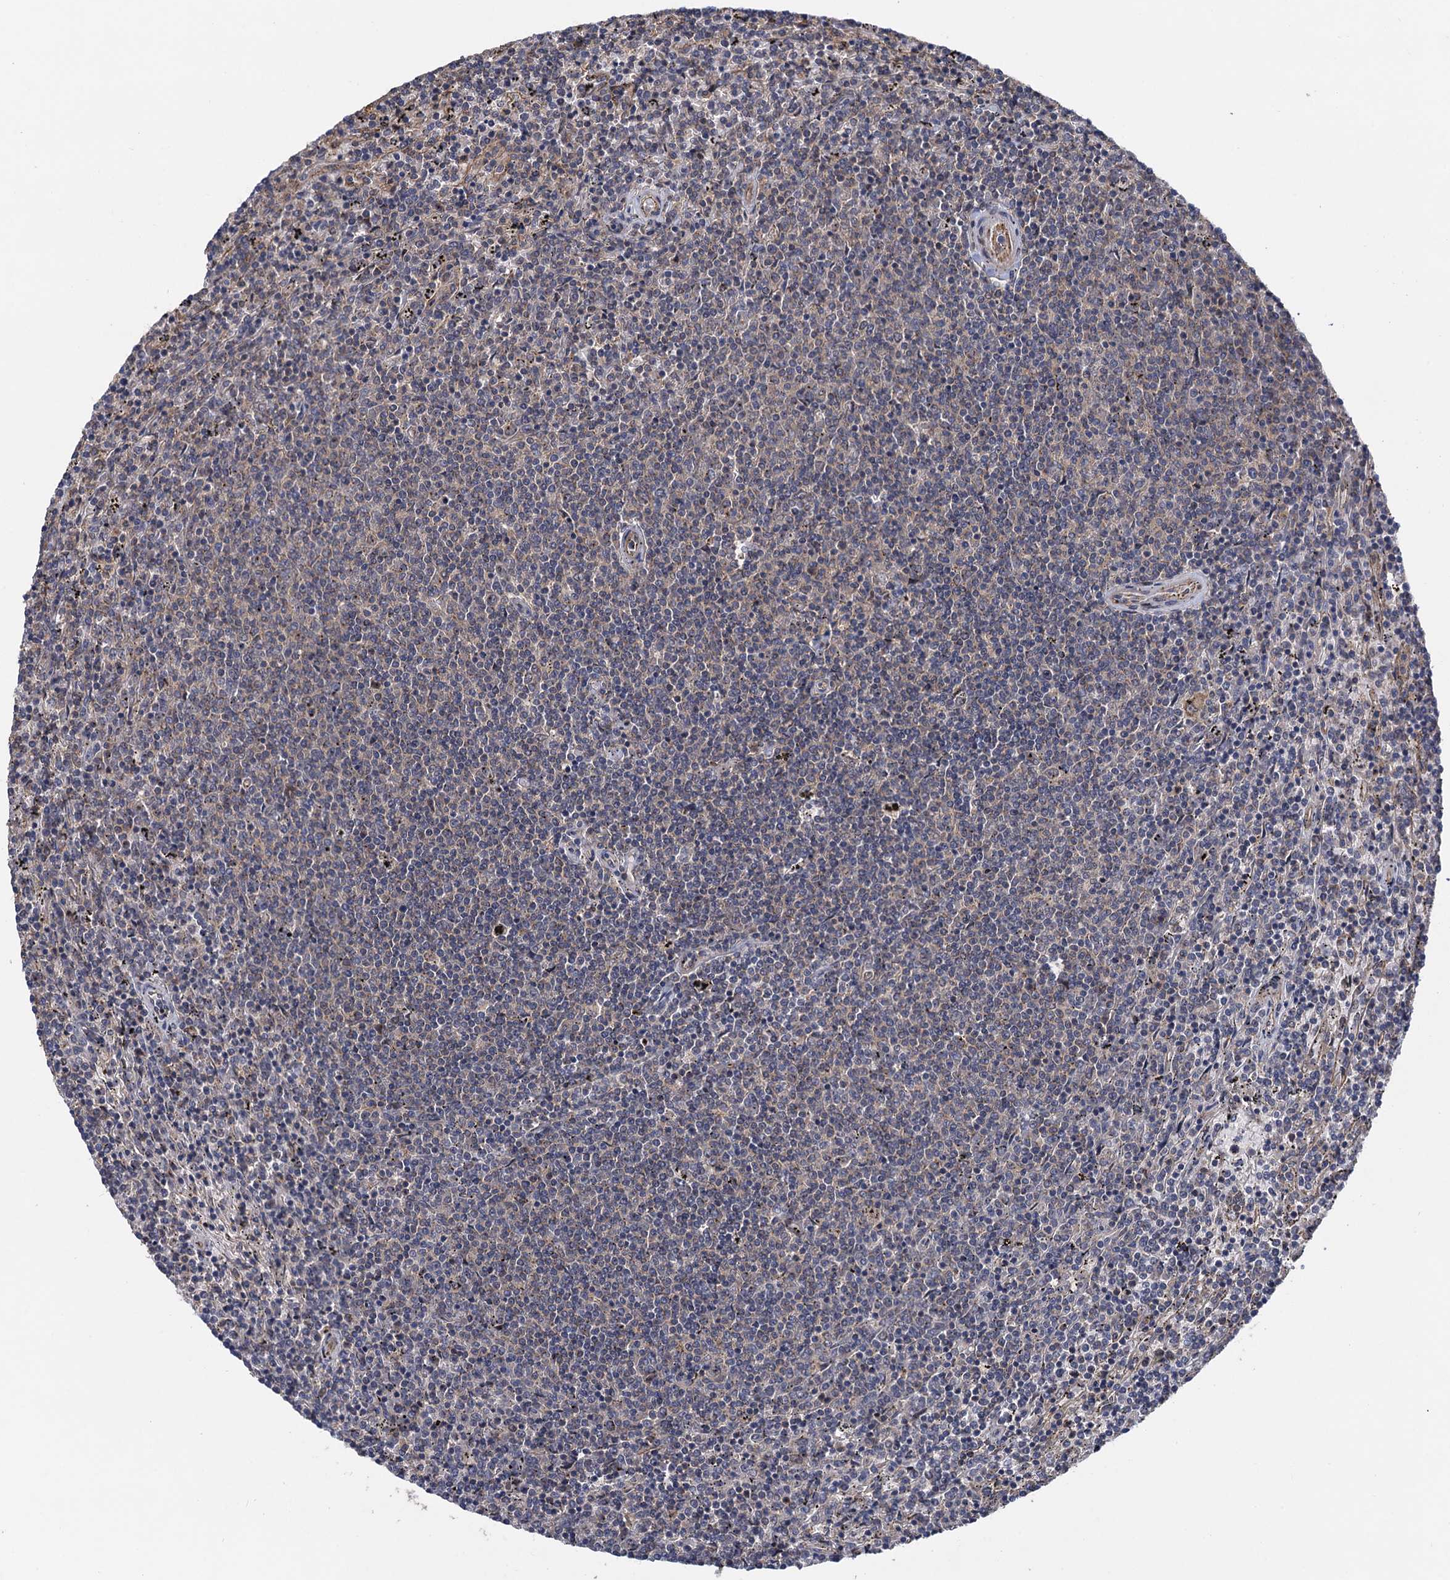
{"staining": {"intensity": "negative", "quantity": "none", "location": "none"}, "tissue": "lymphoma", "cell_type": "Tumor cells", "image_type": "cancer", "snomed": [{"axis": "morphology", "description": "Malignant lymphoma, non-Hodgkin's type, Low grade"}, {"axis": "topography", "description": "Spleen"}], "caption": "A micrograph of human lymphoma is negative for staining in tumor cells. (Stains: DAB immunohistochemistry (IHC) with hematoxylin counter stain, Microscopy: brightfield microscopy at high magnification).", "gene": "HAUS1", "patient": {"sex": "female", "age": 50}}